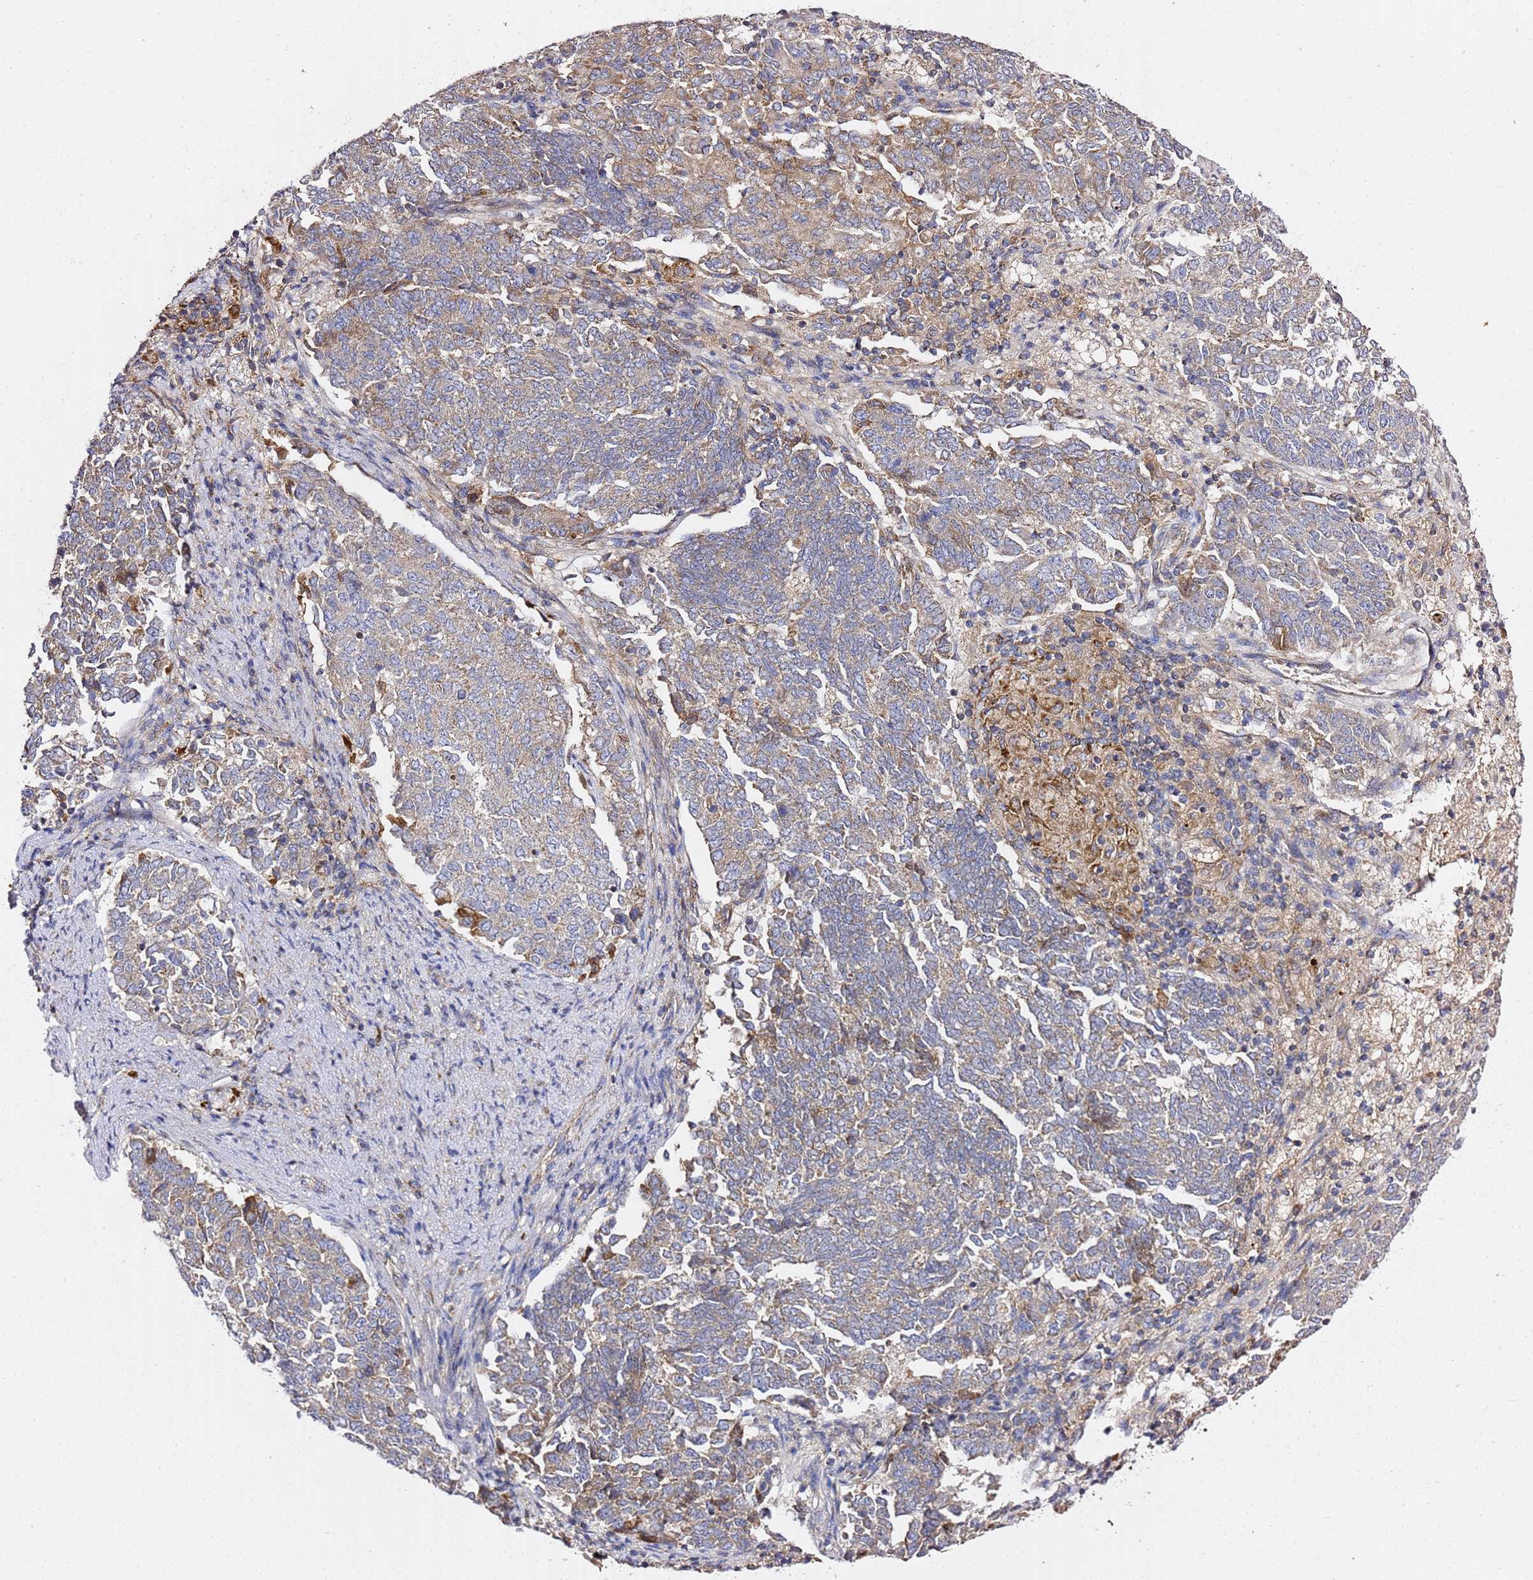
{"staining": {"intensity": "moderate", "quantity": "25%-75%", "location": "cytoplasmic/membranous"}, "tissue": "endometrial cancer", "cell_type": "Tumor cells", "image_type": "cancer", "snomed": [{"axis": "morphology", "description": "Adenocarcinoma, NOS"}, {"axis": "topography", "description": "Endometrium"}], "caption": "Endometrial cancer stained with immunohistochemistry displays moderate cytoplasmic/membranous positivity in about 25%-75% of tumor cells.", "gene": "C19orf12", "patient": {"sex": "female", "age": 80}}